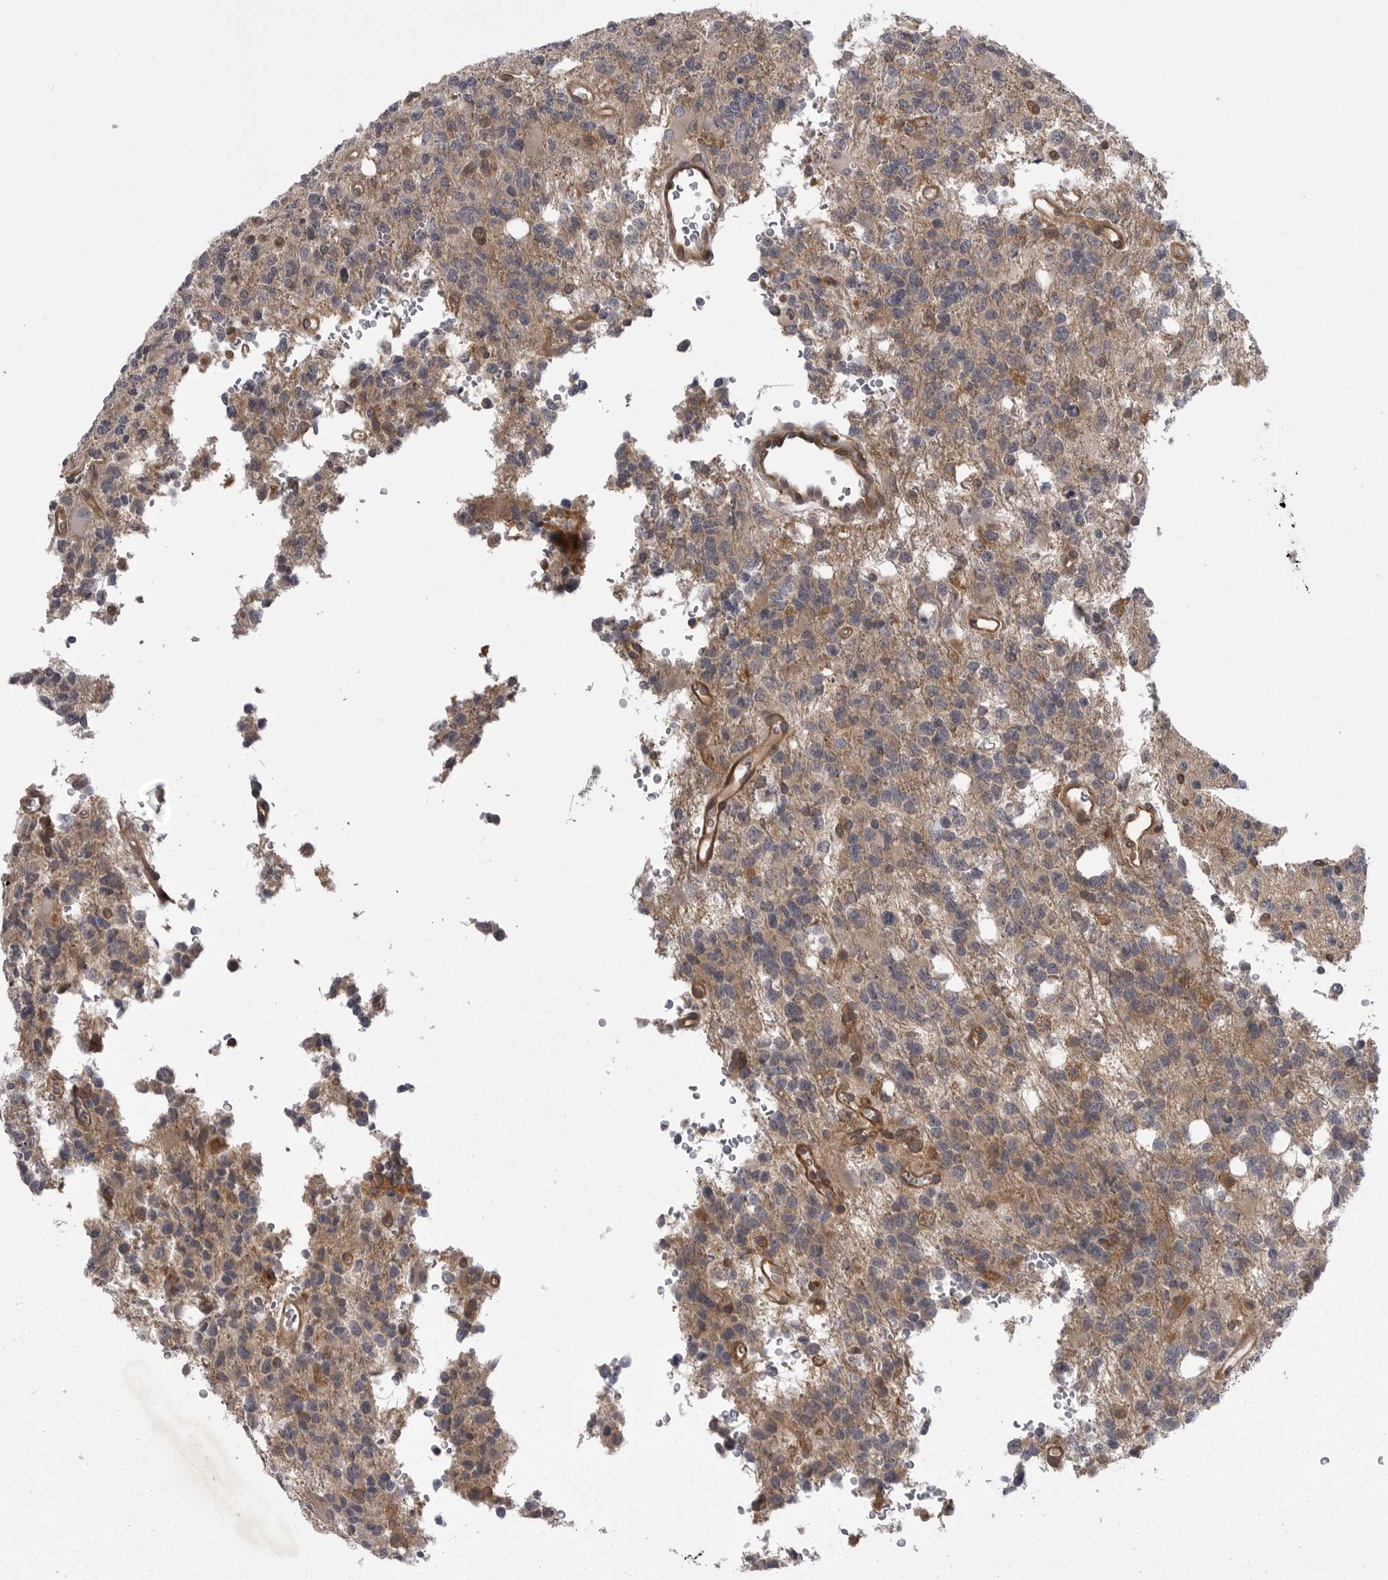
{"staining": {"intensity": "weak", "quantity": "25%-75%", "location": "cytoplasmic/membranous"}, "tissue": "glioma", "cell_type": "Tumor cells", "image_type": "cancer", "snomed": [{"axis": "morphology", "description": "Glioma, malignant, High grade"}, {"axis": "topography", "description": "Brain"}], "caption": "Immunohistochemical staining of human malignant high-grade glioma displays weak cytoplasmic/membranous protein positivity in about 25%-75% of tumor cells.", "gene": "STK24", "patient": {"sex": "female", "age": 62}}